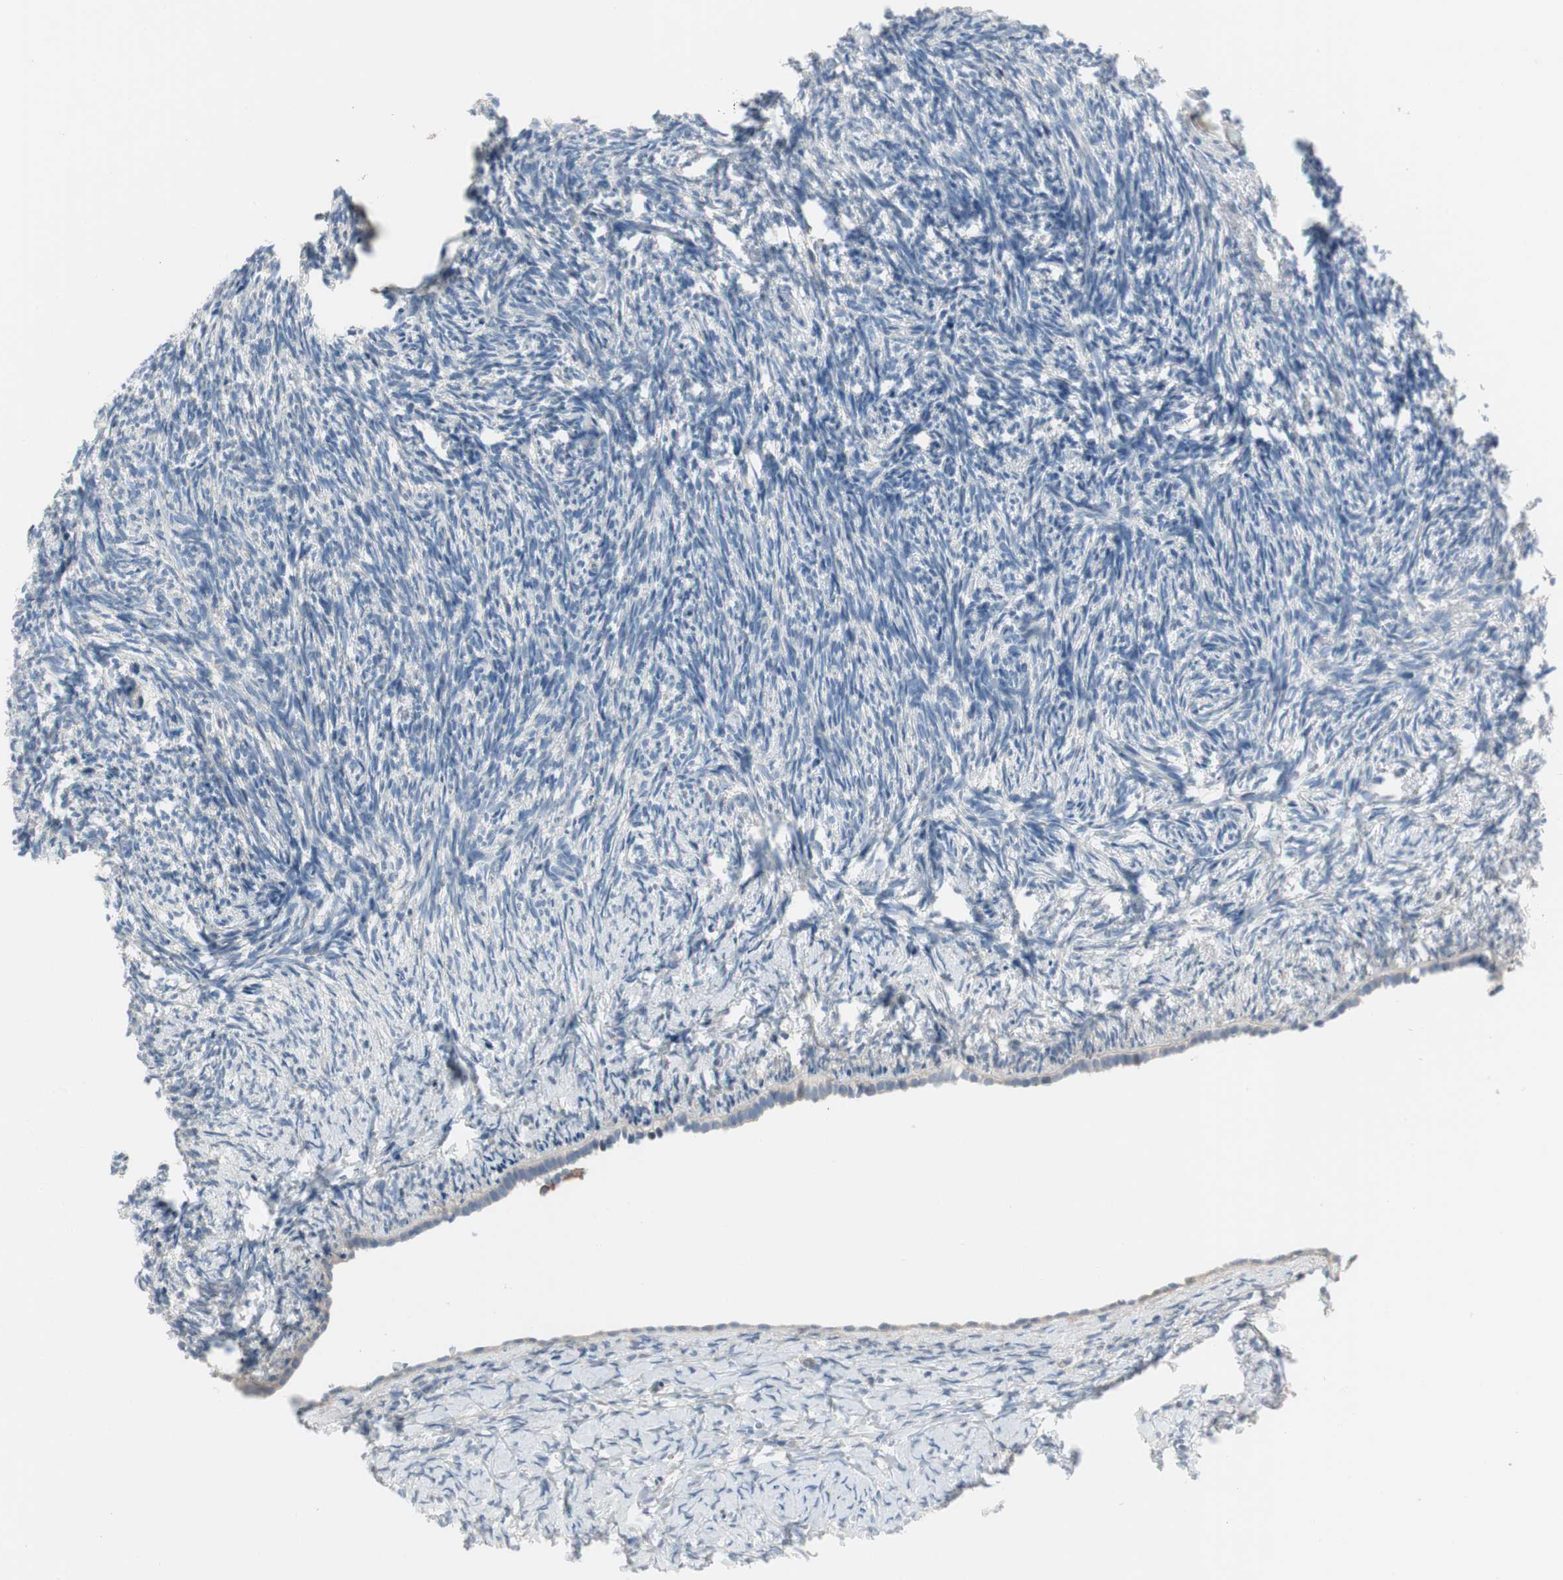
{"staining": {"intensity": "negative", "quantity": "none", "location": "none"}, "tissue": "ovary", "cell_type": "Follicle cells", "image_type": "normal", "snomed": [{"axis": "morphology", "description": "Normal tissue, NOS"}, {"axis": "topography", "description": "Ovary"}], "caption": "Immunohistochemistry image of normal ovary: ovary stained with DAB (3,3'-diaminobenzidine) demonstrates no significant protein staining in follicle cells.", "gene": "SPINK4", "patient": {"sex": "female", "age": 60}}